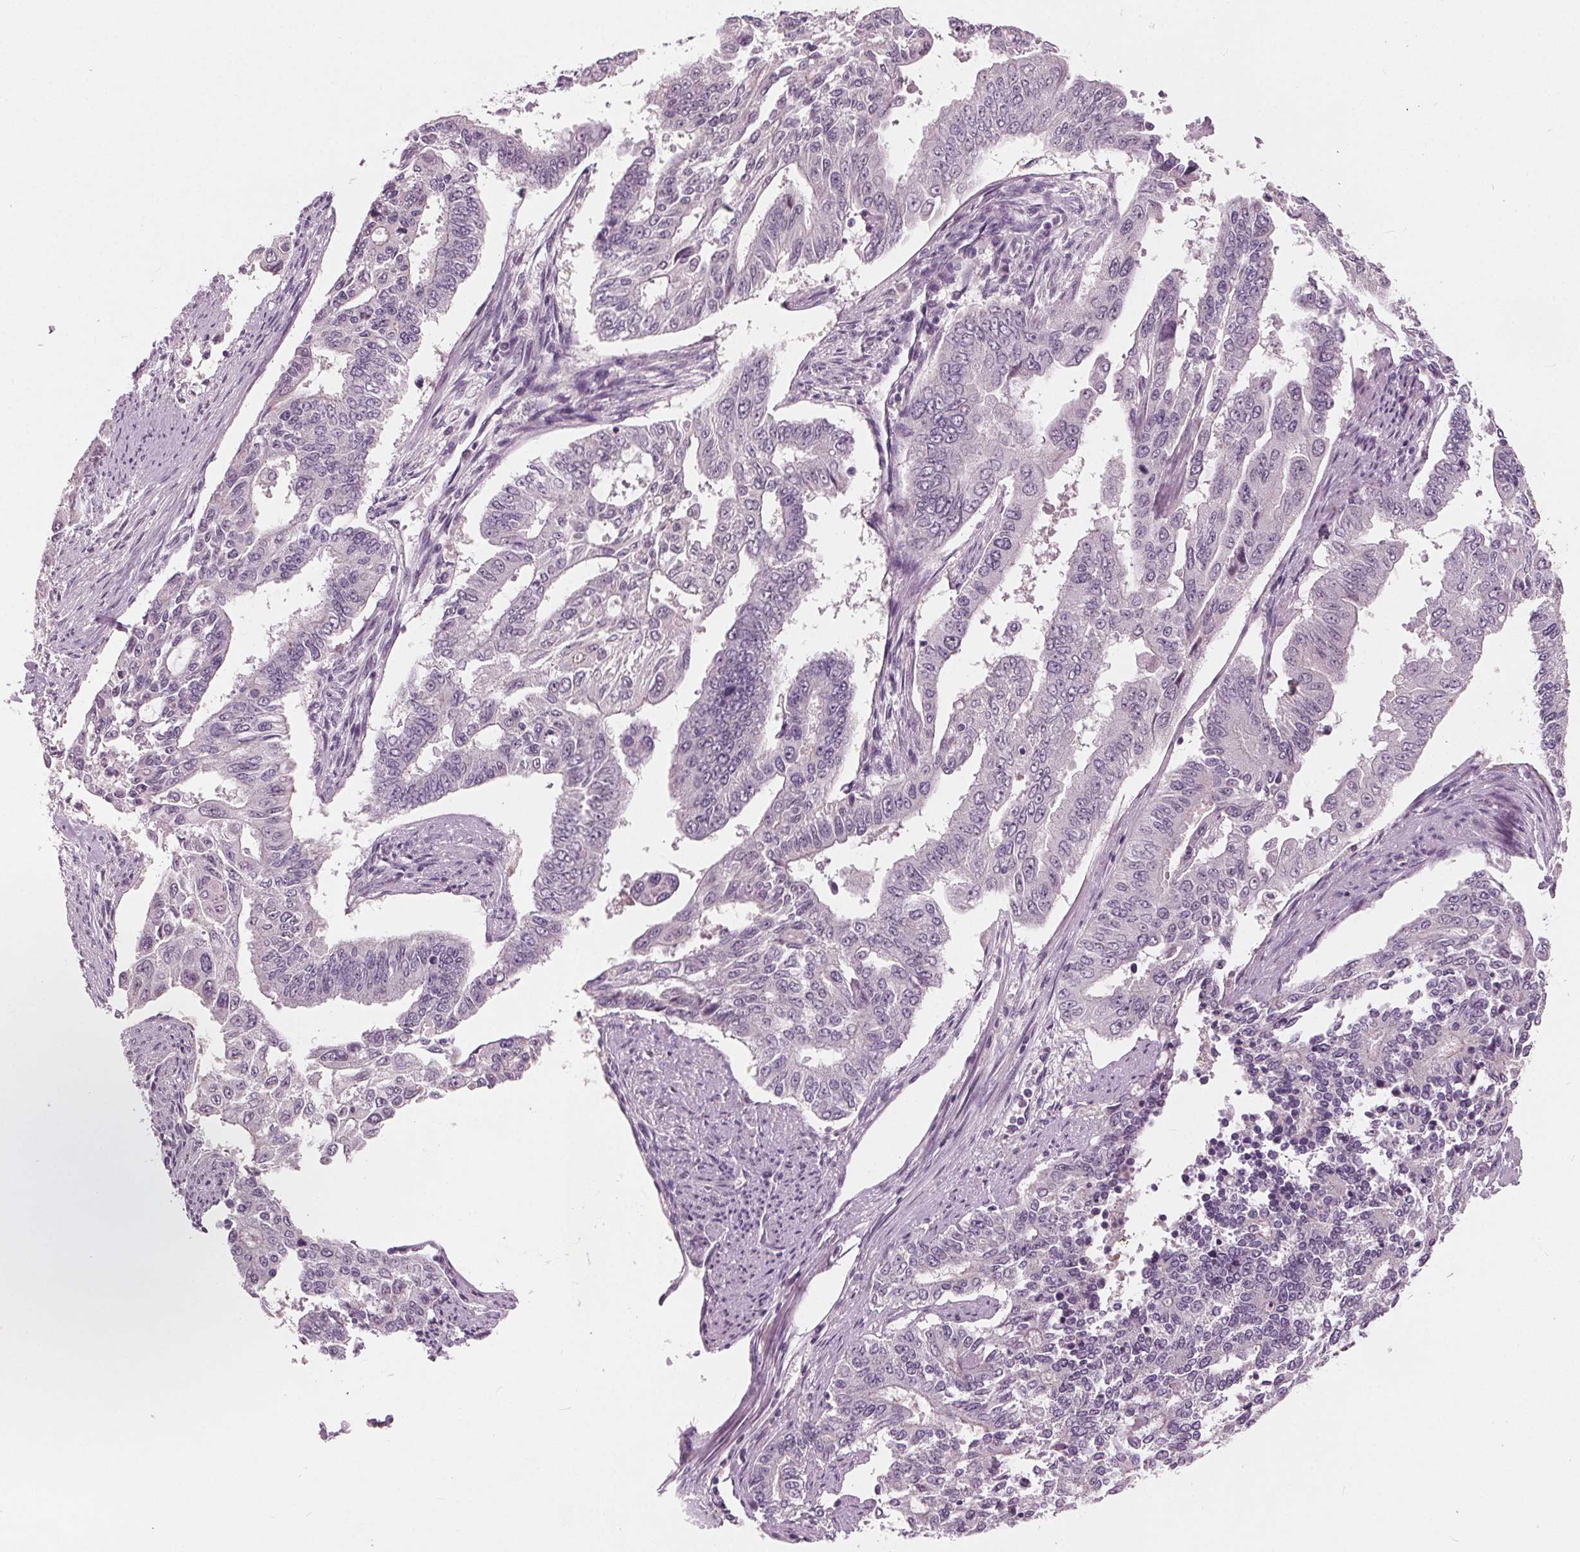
{"staining": {"intensity": "negative", "quantity": "none", "location": "none"}, "tissue": "endometrial cancer", "cell_type": "Tumor cells", "image_type": "cancer", "snomed": [{"axis": "morphology", "description": "Adenocarcinoma, NOS"}, {"axis": "topography", "description": "Uterus"}], "caption": "An immunohistochemistry histopathology image of adenocarcinoma (endometrial) is shown. There is no staining in tumor cells of adenocarcinoma (endometrial).", "gene": "TKFC", "patient": {"sex": "female", "age": 59}}